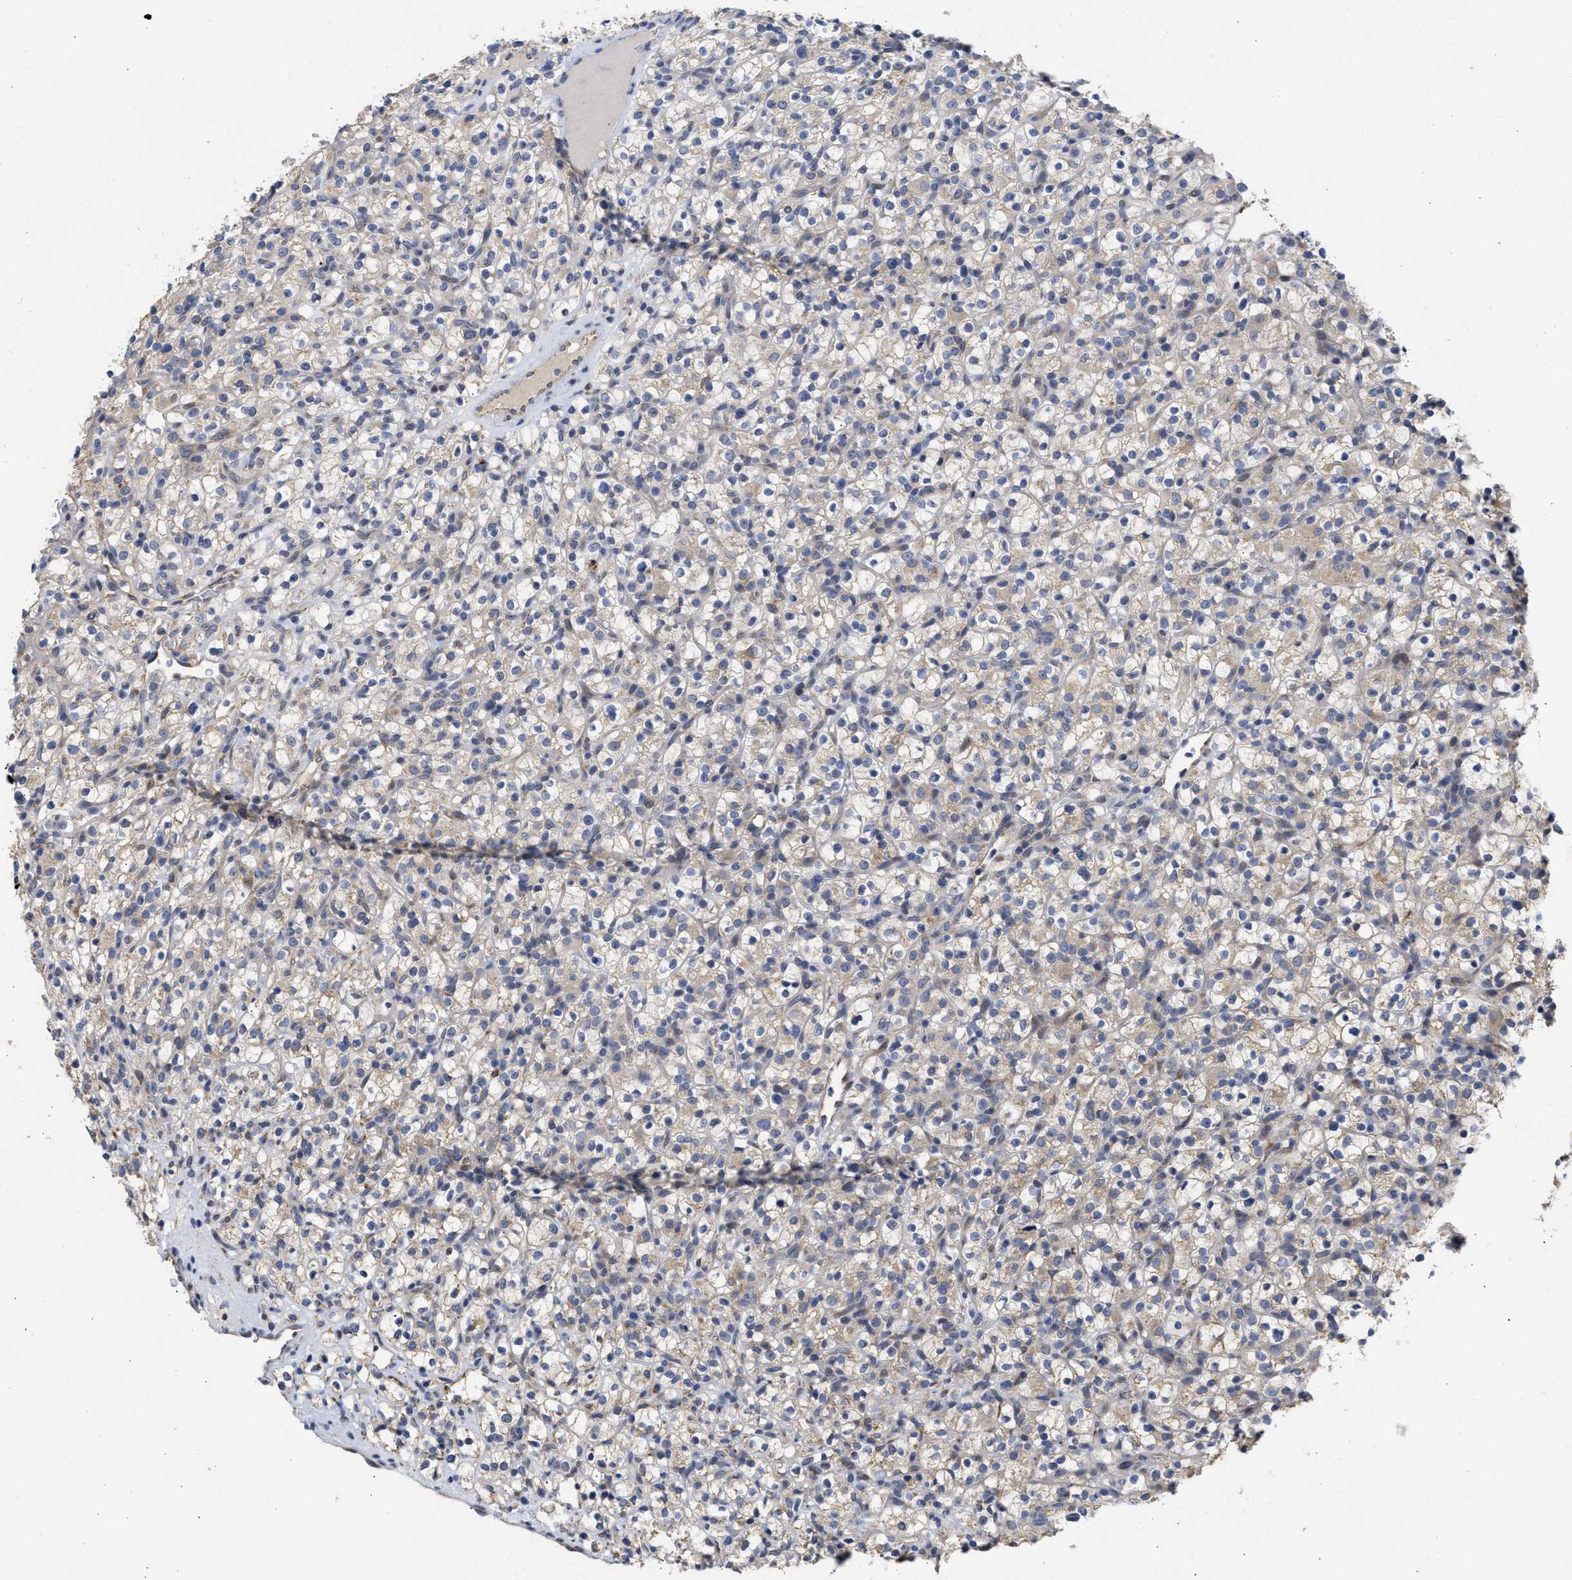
{"staining": {"intensity": "weak", "quantity": "<25%", "location": "cytoplasmic/membranous"}, "tissue": "renal cancer", "cell_type": "Tumor cells", "image_type": "cancer", "snomed": [{"axis": "morphology", "description": "Normal tissue, NOS"}, {"axis": "morphology", "description": "Adenocarcinoma, NOS"}, {"axis": "topography", "description": "Kidney"}], "caption": "Tumor cells show no significant expression in renal adenocarcinoma.", "gene": "TMED1", "patient": {"sex": "female", "age": 72}}